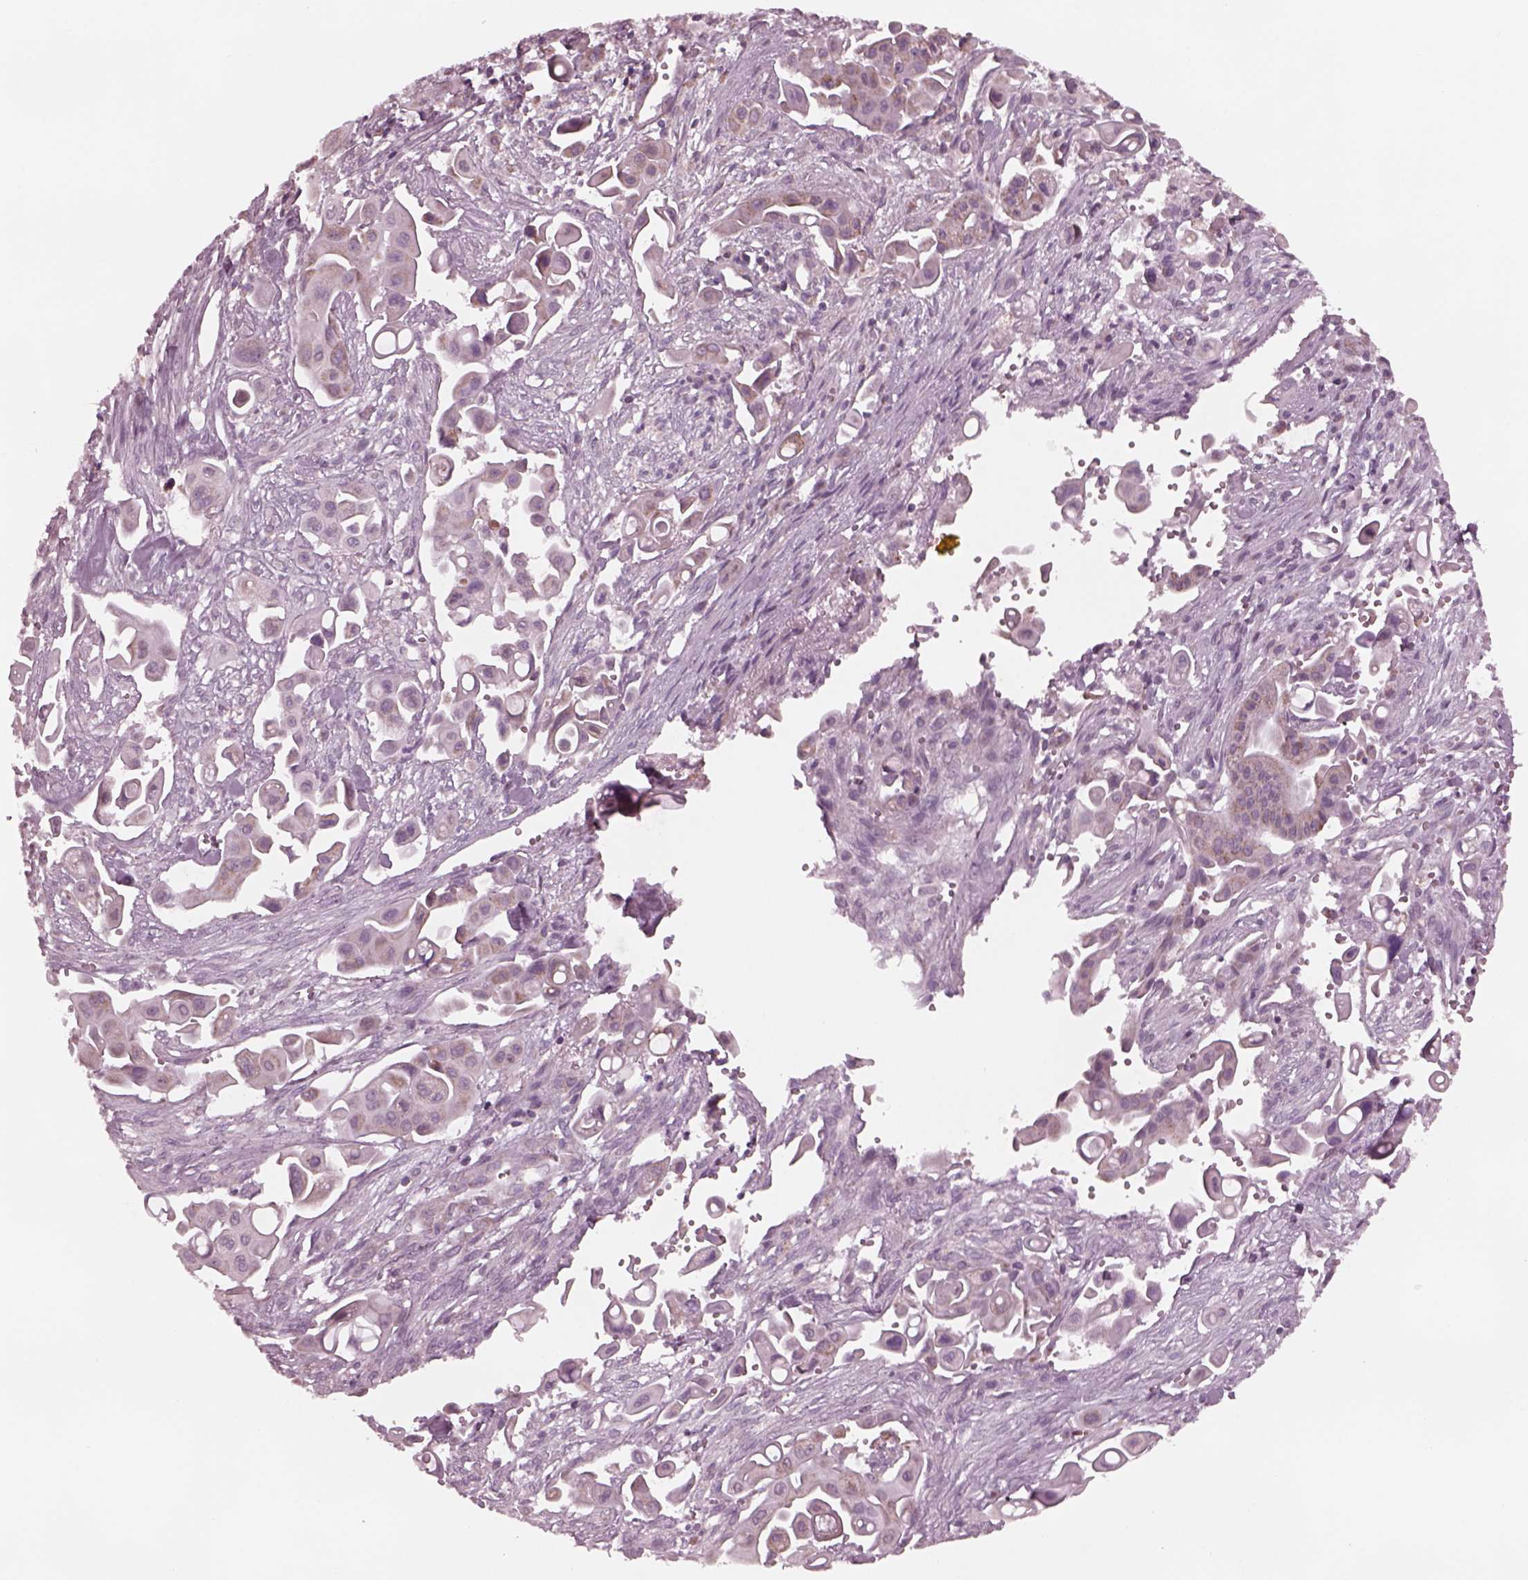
{"staining": {"intensity": "weak", "quantity": "<25%", "location": "cytoplasmic/membranous"}, "tissue": "pancreatic cancer", "cell_type": "Tumor cells", "image_type": "cancer", "snomed": [{"axis": "morphology", "description": "Adenocarcinoma, NOS"}, {"axis": "topography", "description": "Pancreas"}], "caption": "Tumor cells show no significant protein positivity in pancreatic cancer (adenocarcinoma).", "gene": "CELSR3", "patient": {"sex": "male", "age": 50}}